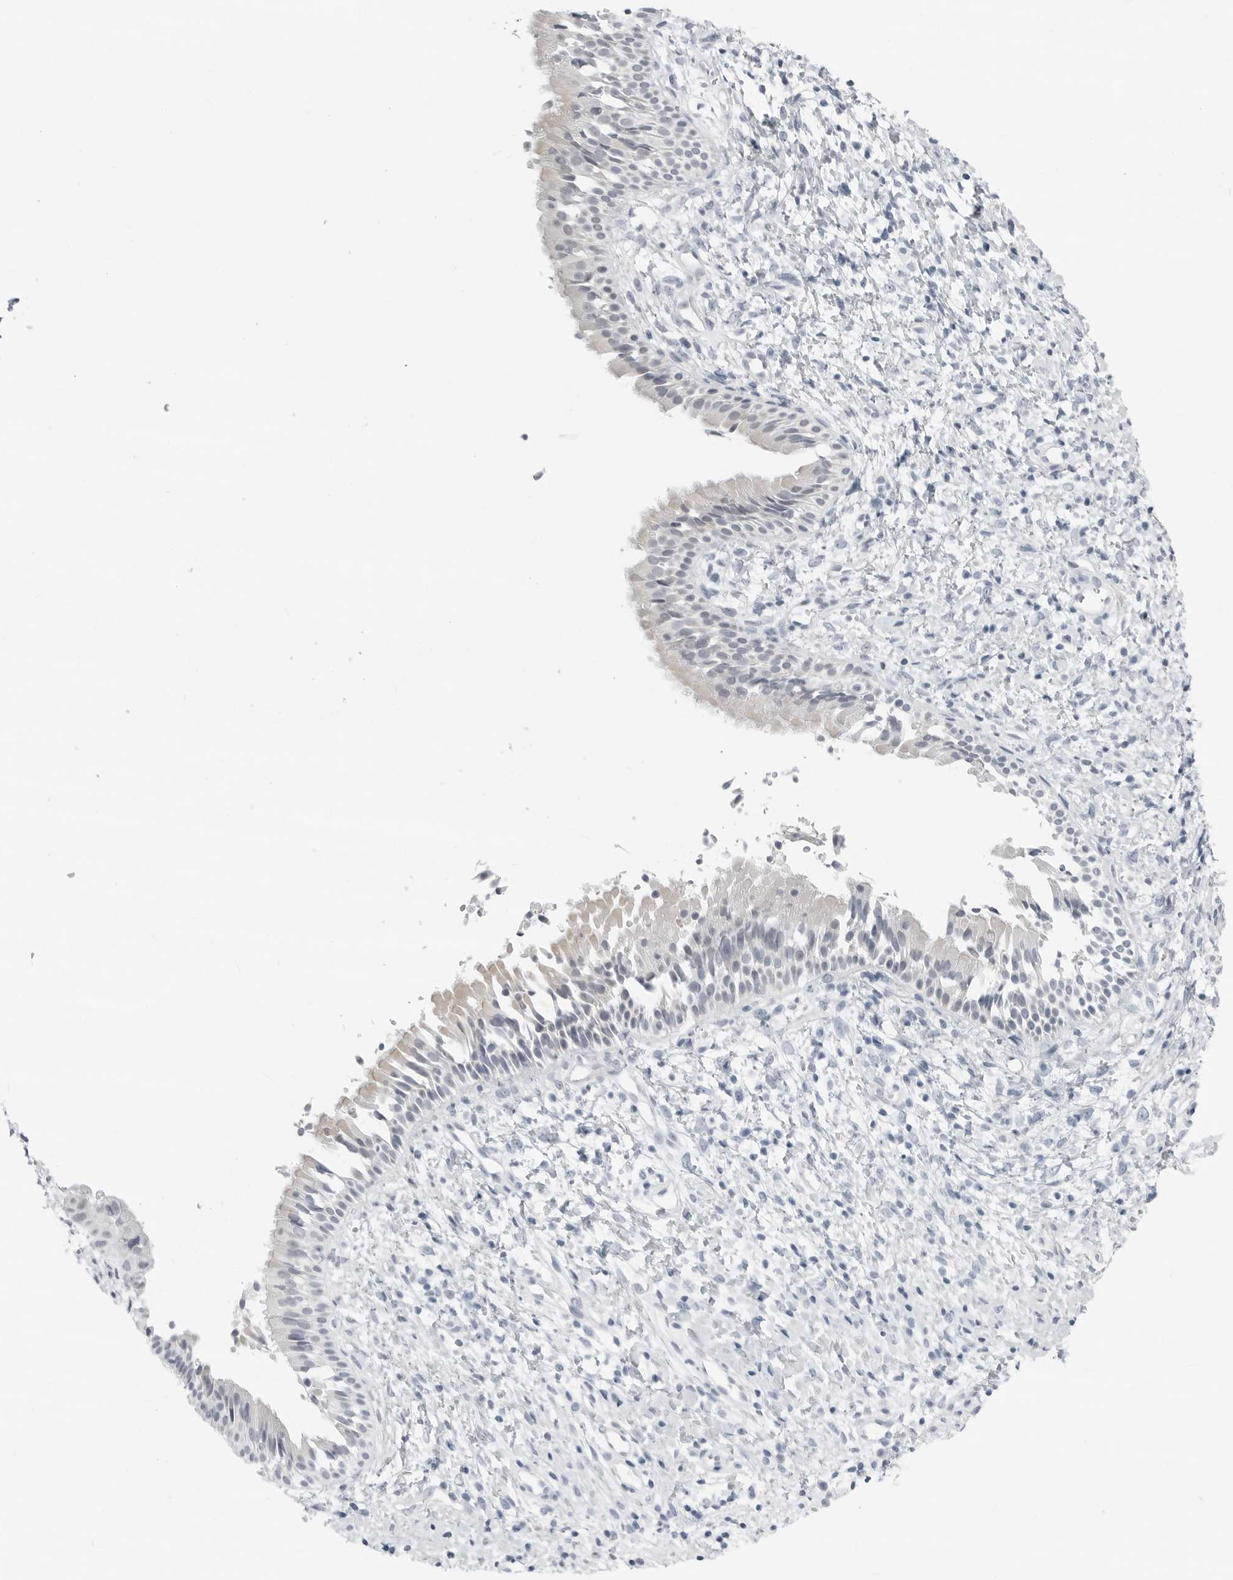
{"staining": {"intensity": "negative", "quantity": "none", "location": "none"}, "tissue": "nasopharynx", "cell_type": "Respiratory epithelial cells", "image_type": "normal", "snomed": [{"axis": "morphology", "description": "Normal tissue, NOS"}, {"axis": "topography", "description": "Nasopharynx"}], "caption": "This is an immunohistochemistry (IHC) photomicrograph of unremarkable human nasopharynx. There is no positivity in respiratory epithelial cells.", "gene": "XIRP1", "patient": {"sex": "male", "age": 22}}